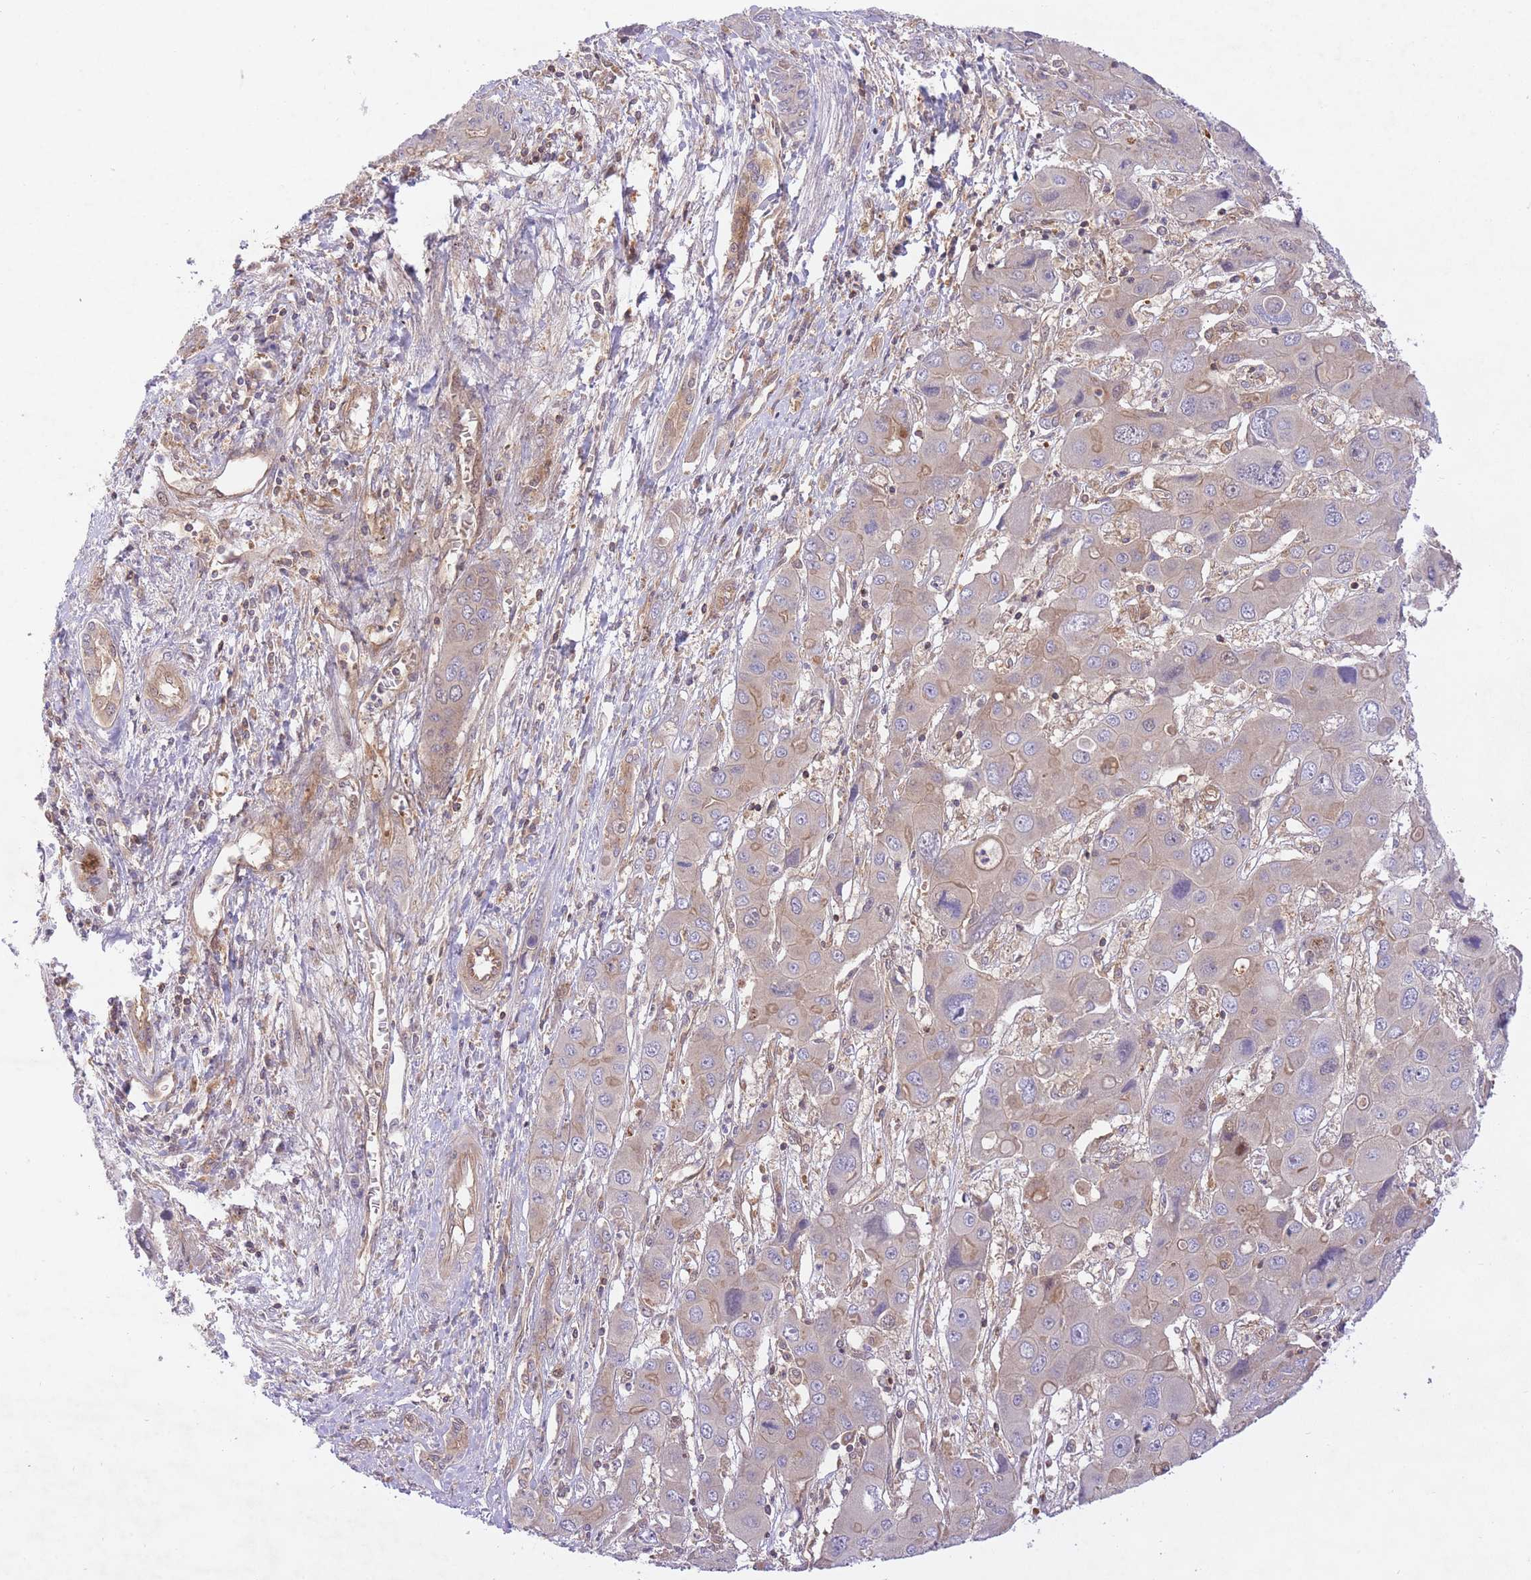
{"staining": {"intensity": "weak", "quantity": "<25%", "location": "cytoplasmic/membranous"}, "tissue": "liver cancer", "cell_type": "Tumor cells", "image_type": "cancer", "snomed": [{"axis": "morphology", "description": "Cholangiocarcinoma"}, {"axis": "topography", "description": "Liver"}], "caption": "Immunohistochemical staining of human liver cancer (cholangiocarcinoma) reveals no significant staining in tumor cells.", "gene": "PREP", "patient": {"sex": "male", "age": 67}}